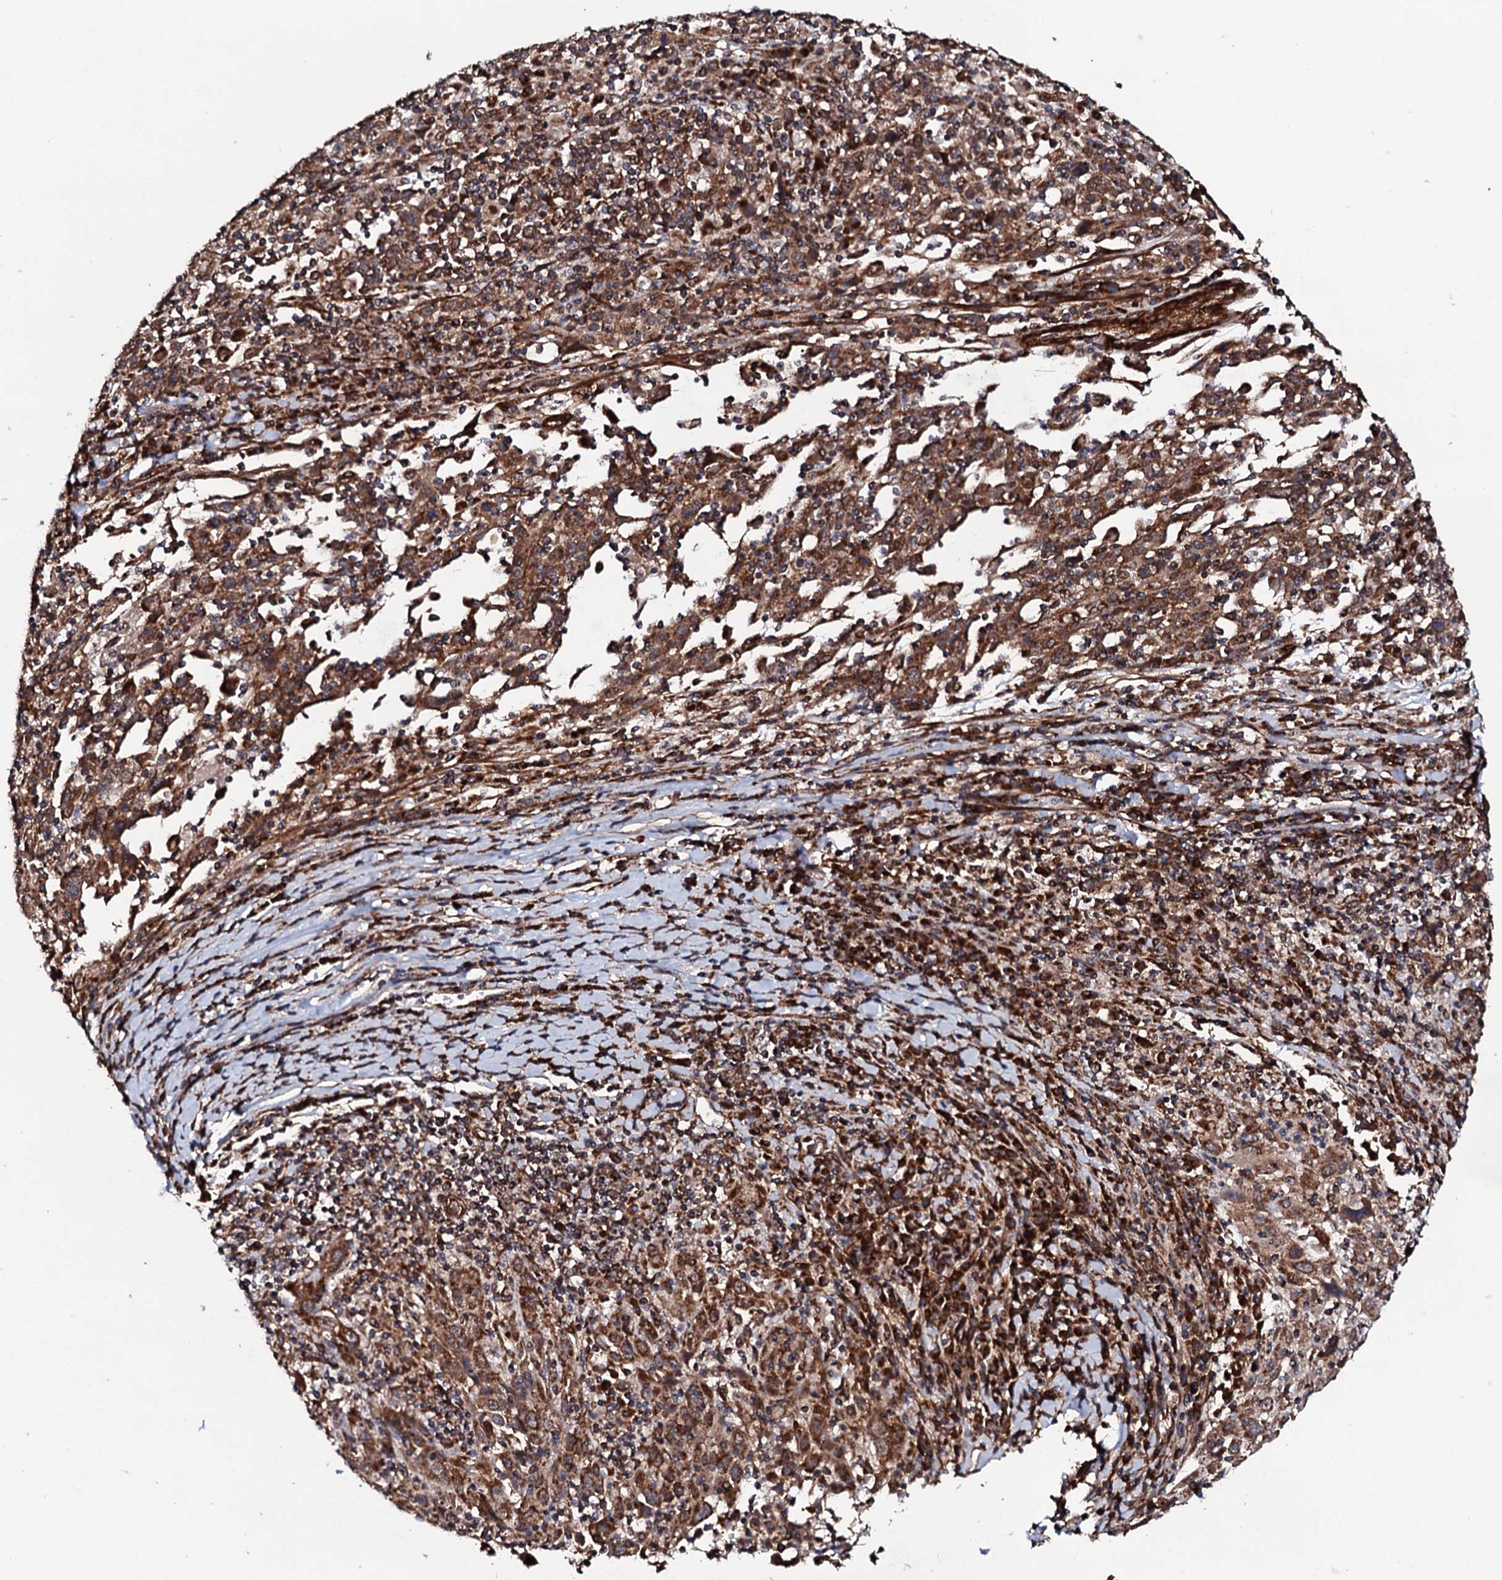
{"staining": {"intensity": "strong", "quantity": ">75%", "location": "cytoplasmic/membranous"}, "tissue": "cervical cancer", "cell_type": "Tumor cells", "image_type": "cancer", "snomed": [{"axis": "morphology", "description": "Squamous cell carcinoma, NOS"}, {"axis": "topography", "description": "Cervix"}], "caption": "Immunohistochemical staining of squamous cell carcinoma (cervical) displays strong cytoplasmic/membranous protein staining in approximately >75% of tumor cells.", "gene": "MTIF3", "patient": {"sex": "female", "age": 46}}